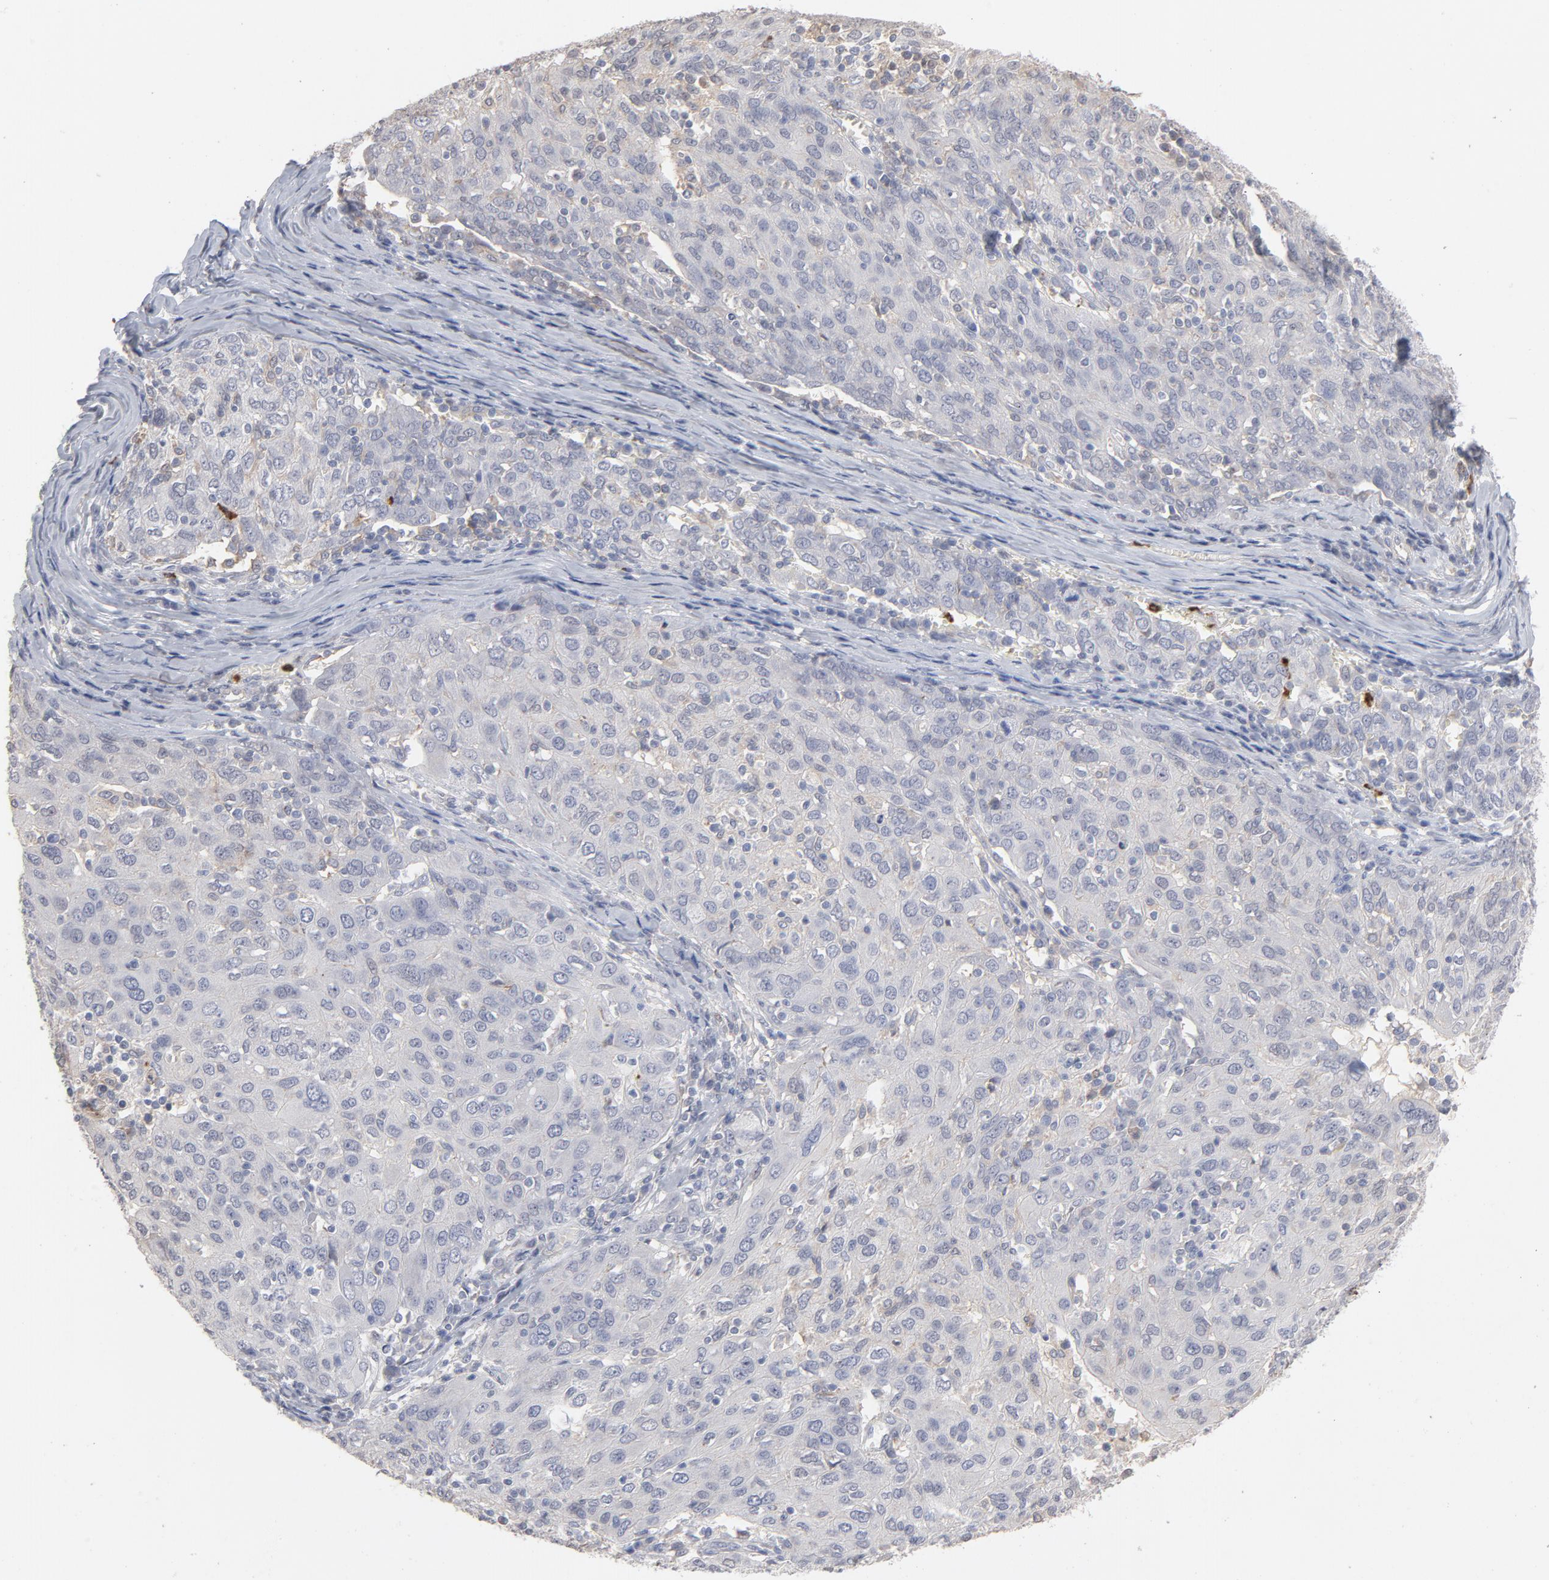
{"staining": {"intensity": "weak", "quantity": "<25%", "location": "cytoplasmic/membranous"}, "tissue": "ovarian cancer", "cell_type": "Tumor cells", "image_type": "cancer", "snomed": [{"axis": "morphology", "description": "Carcinoma, endometroid"}, {"axis": "topography", "description": "Ovary"}], "caption": "High magnification brightfield microscopy of ovarian endometroid carcinoma stained with DAB (brown) and counterstained with hematoxylin (blue): tumor cells show no significant staining.", "gene": "PNMA1", "patient": {"sex": "female", "age": 50}}